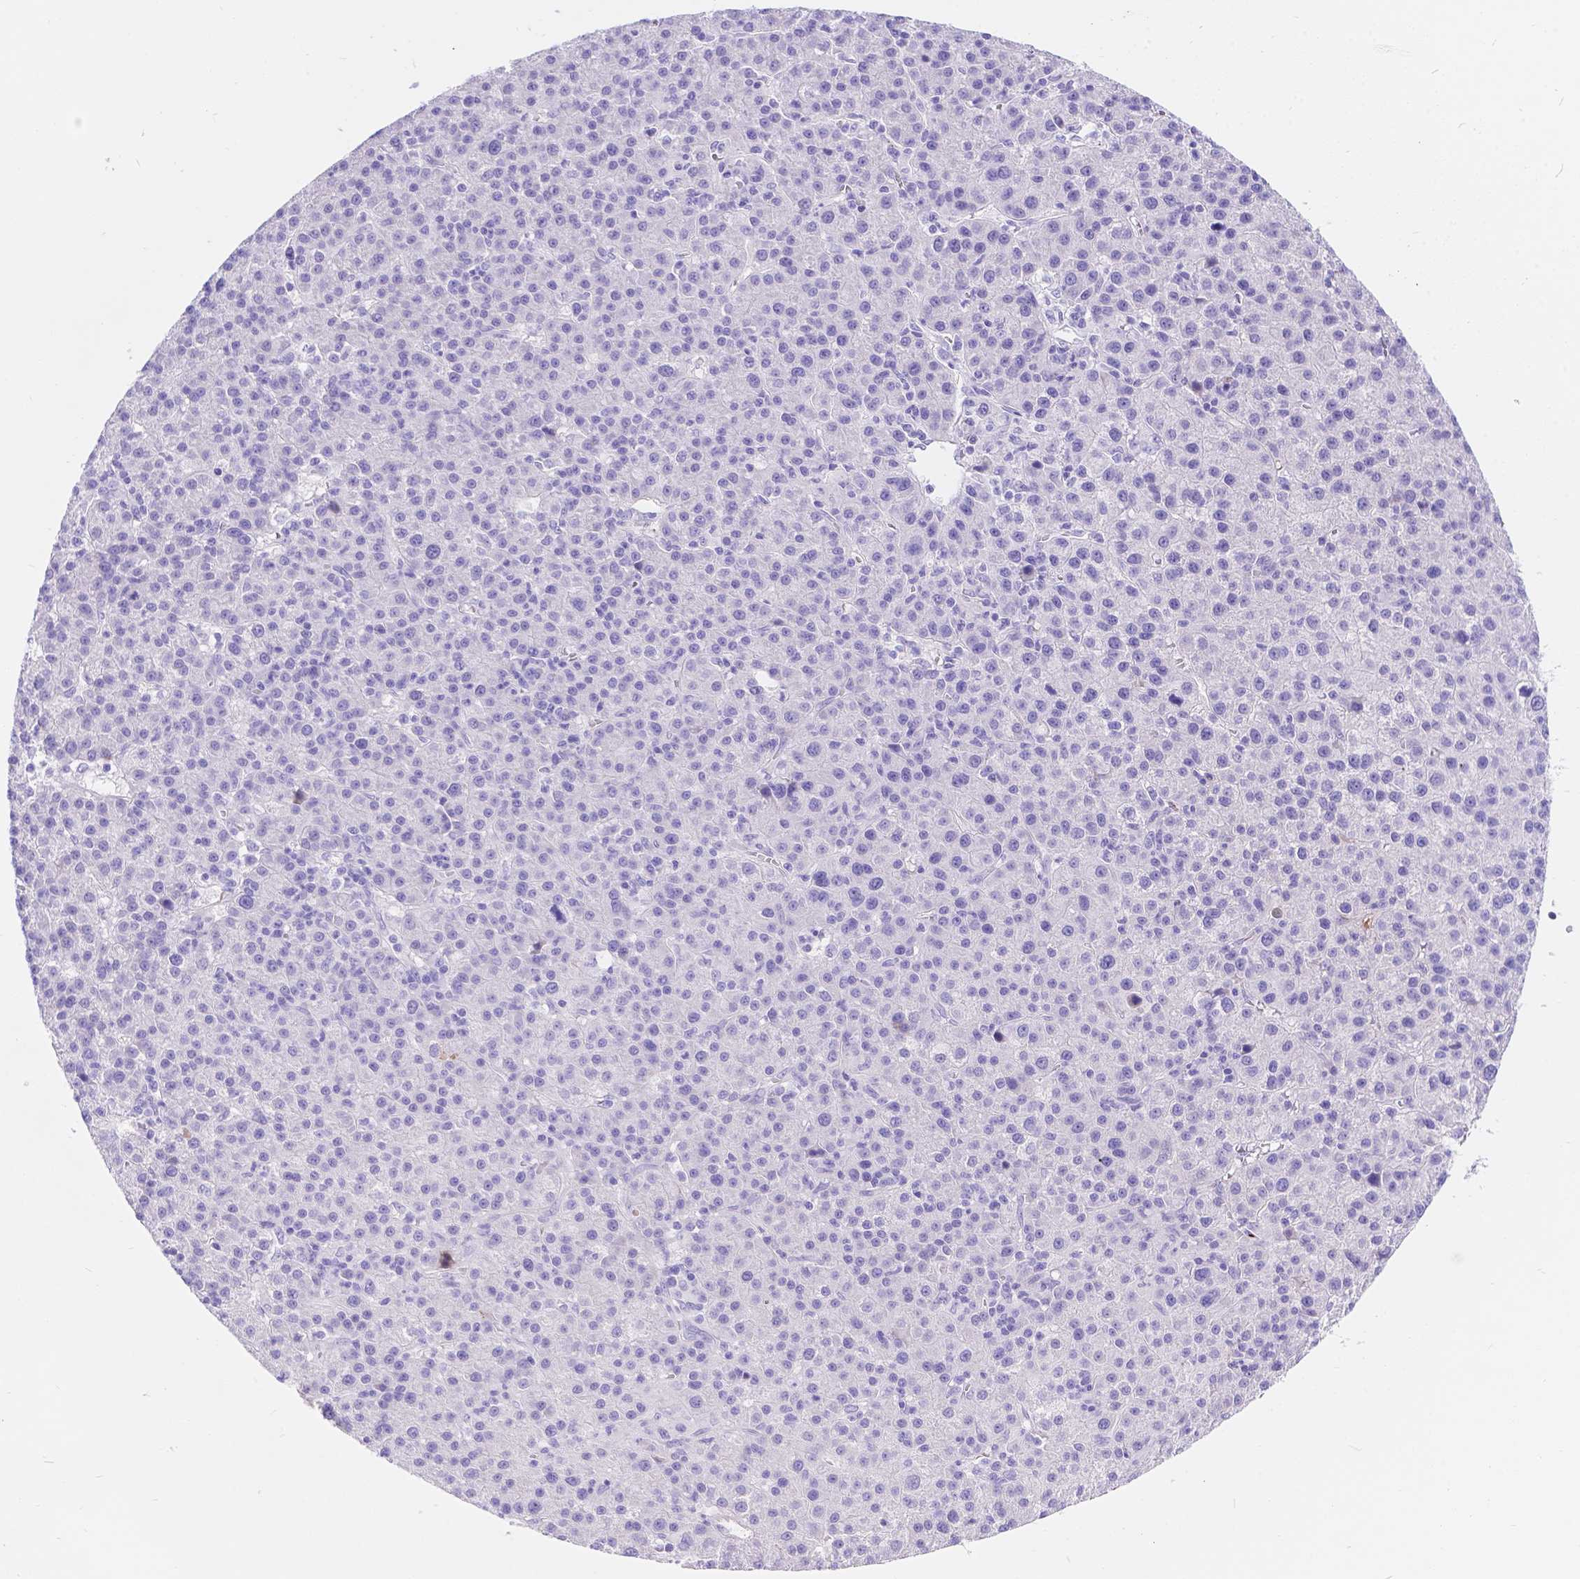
{"staining": {"intensity": "negative", "quantity": "none", "location": "none"}, "tissue": "liver cancer", "cell_type": "Tumor cells", "image_type": "cancer", "snomed": [{"axis": "morphology", "description": "Carcinoma, Hepatocellular, NOS"}, {"axis": "topography", "description": "Liver"}], "caption": "Histopathology image shows no protein positivity in tumor cells of hepatocellular carcinoma (liver) tissue.", "gene": "KLHL10", "patient": {"sex": "female", "age": 60}}